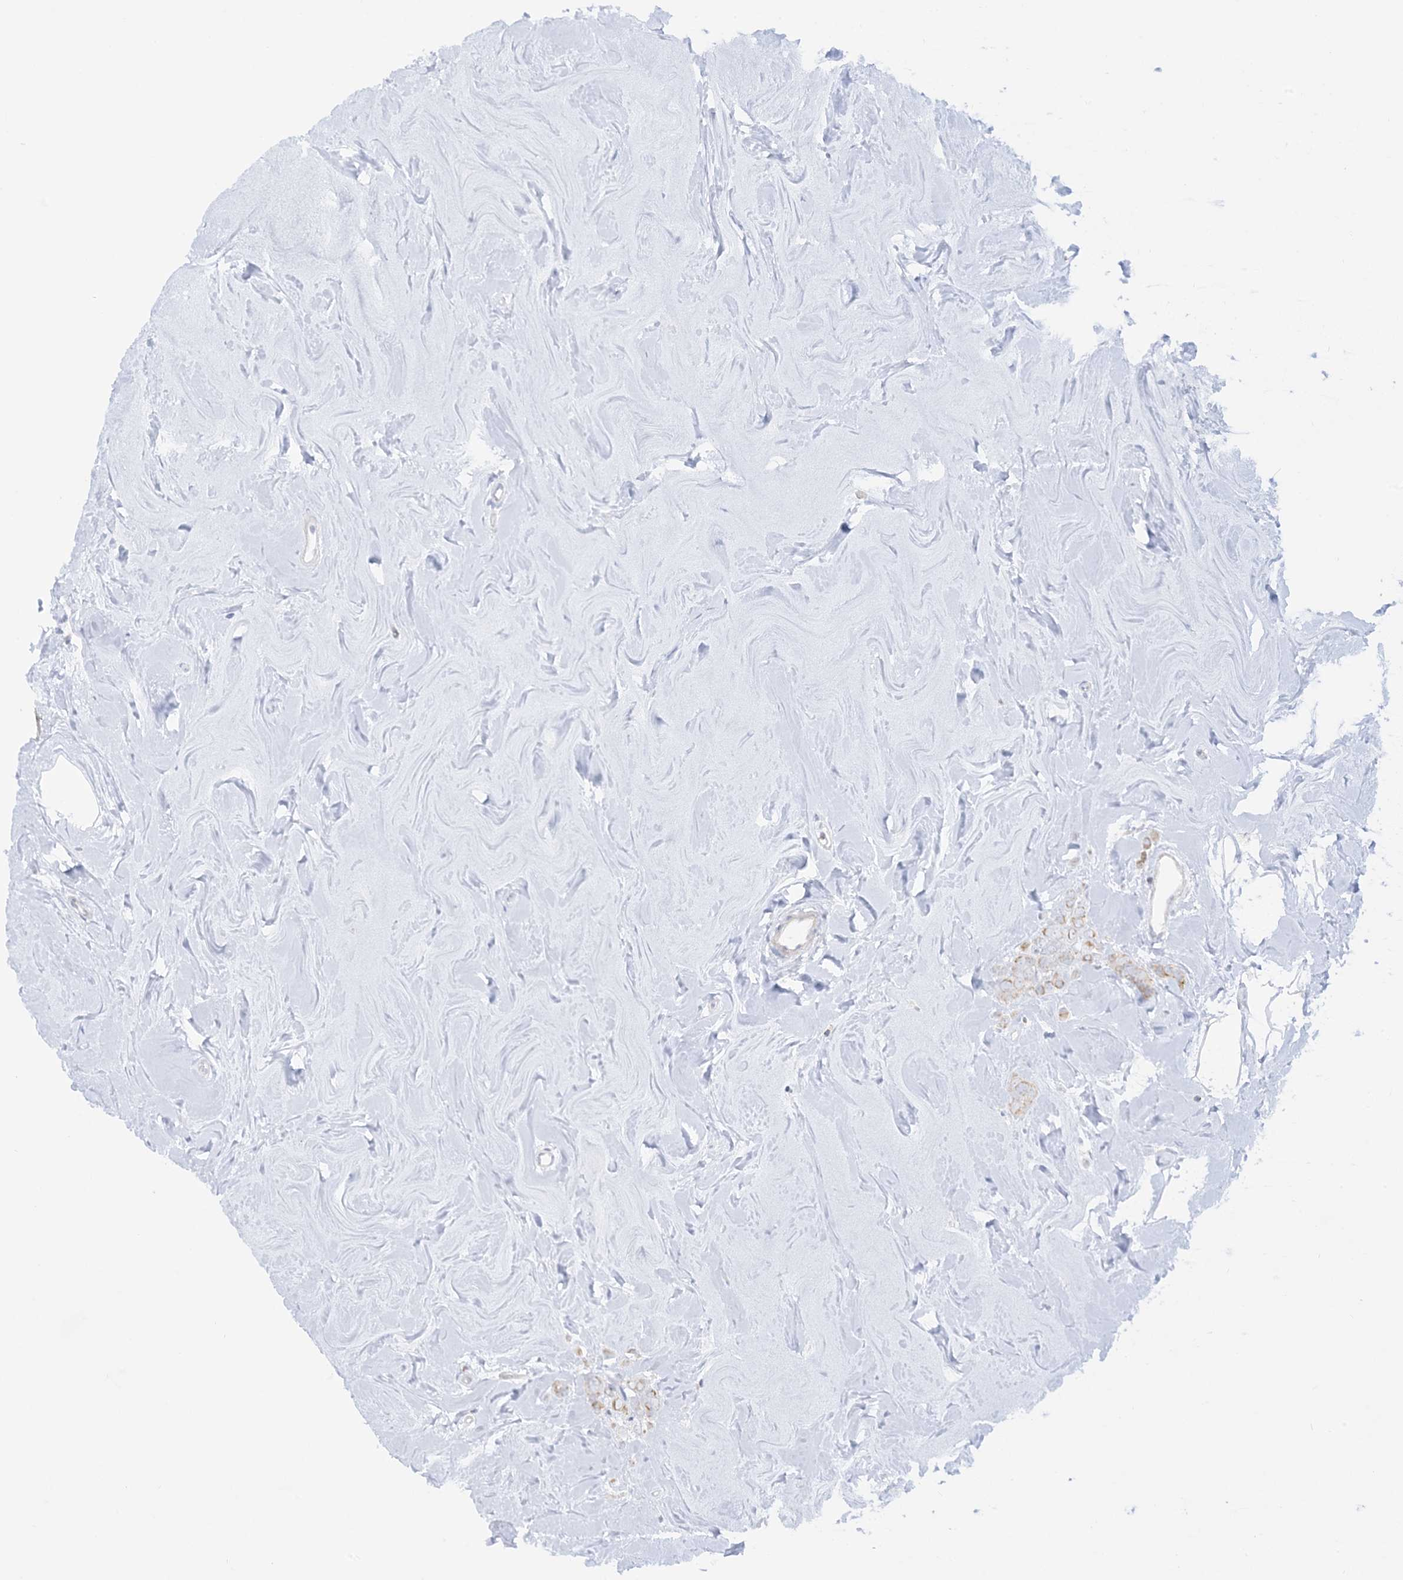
{"staining": {"intensity": "weak", "quantity": "25%-75%", "location": "cytoplasmic/membranous"}, "tissue": "breast cancer", "cell_type": "Tumor cells", "image_type": "cancer", "snomed": [{"axis": "morphology", "description": "Lobular carcinoma"}, {"axis": "topography", "description": "Breast"}], "caption": "Breast cancer (lobular carcinoma) stained for a protein exhibits weak cytoplasmic/membranous positivity in tumor cells. The staining is performed using DAB brown chromogen to label protein expression. The nuclei are counter-stained blue using hematoxylin.", "gene": "SLC26A3", "patient": {"sex": "female", "age": 47}}